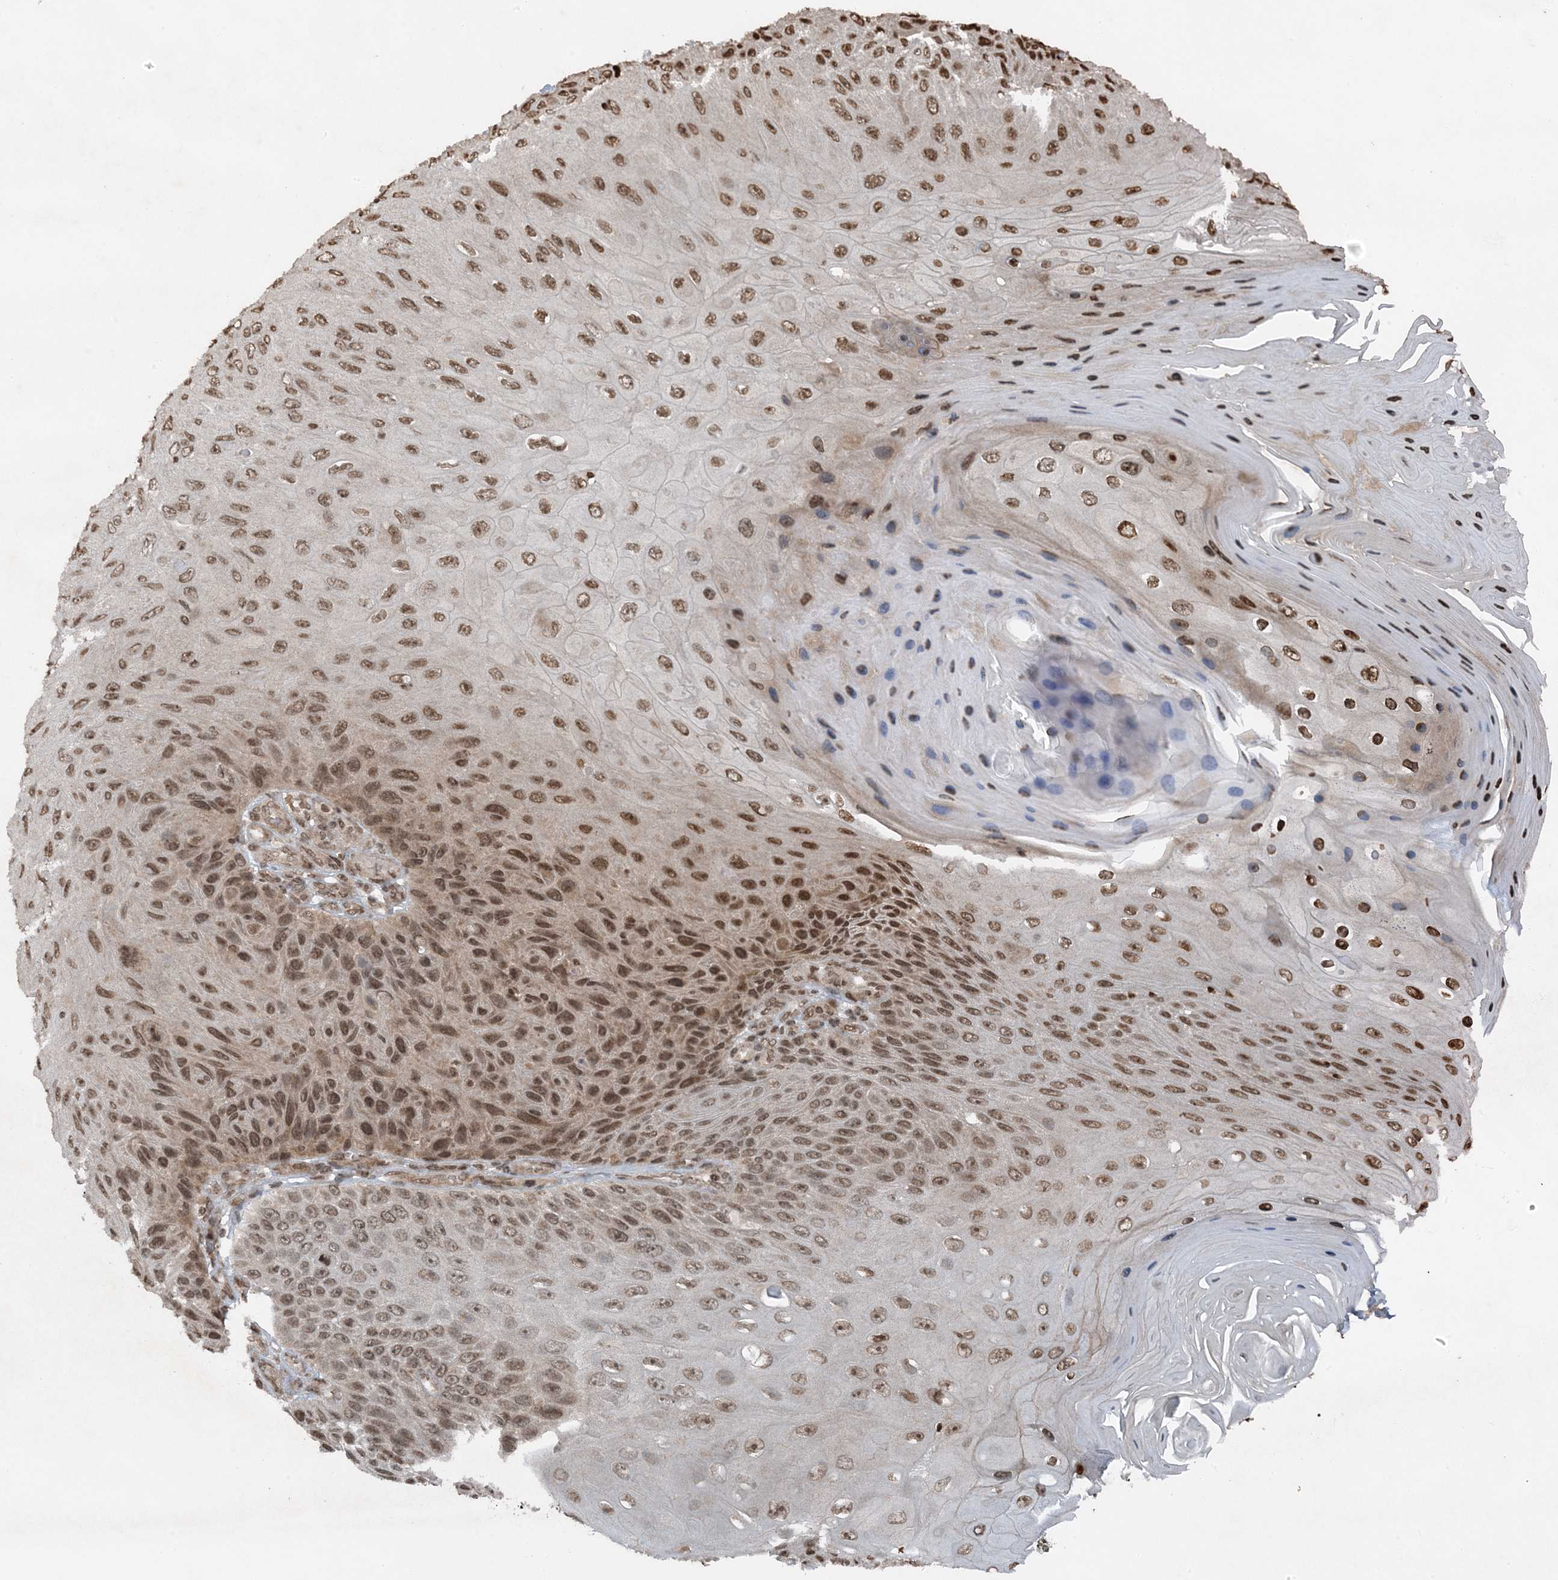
{"staining": {"intensity": "moderate", "quantity": ">75%", "location": "nuclear"}, "tissue": "skin cancer", "cell_type": "Tumor cells", "image_type": "cancer", "snomed": [{"axis": "morphology", "description": "Squamous cell carcinoma, NOS"}, {"axis": "topography", "description": "Skin"}], "caption": "Protein staining of squamous cell carcinoma (skin) tissue displays moderate nuclear expression in about >75% of tumor cells. (DAB (3,3'-diaminobenzidine) = brown stain, brightfield microscopy at high magnification).", "gene": "ZFAND2B", "patient": {"sex": "female", "age": 88}}